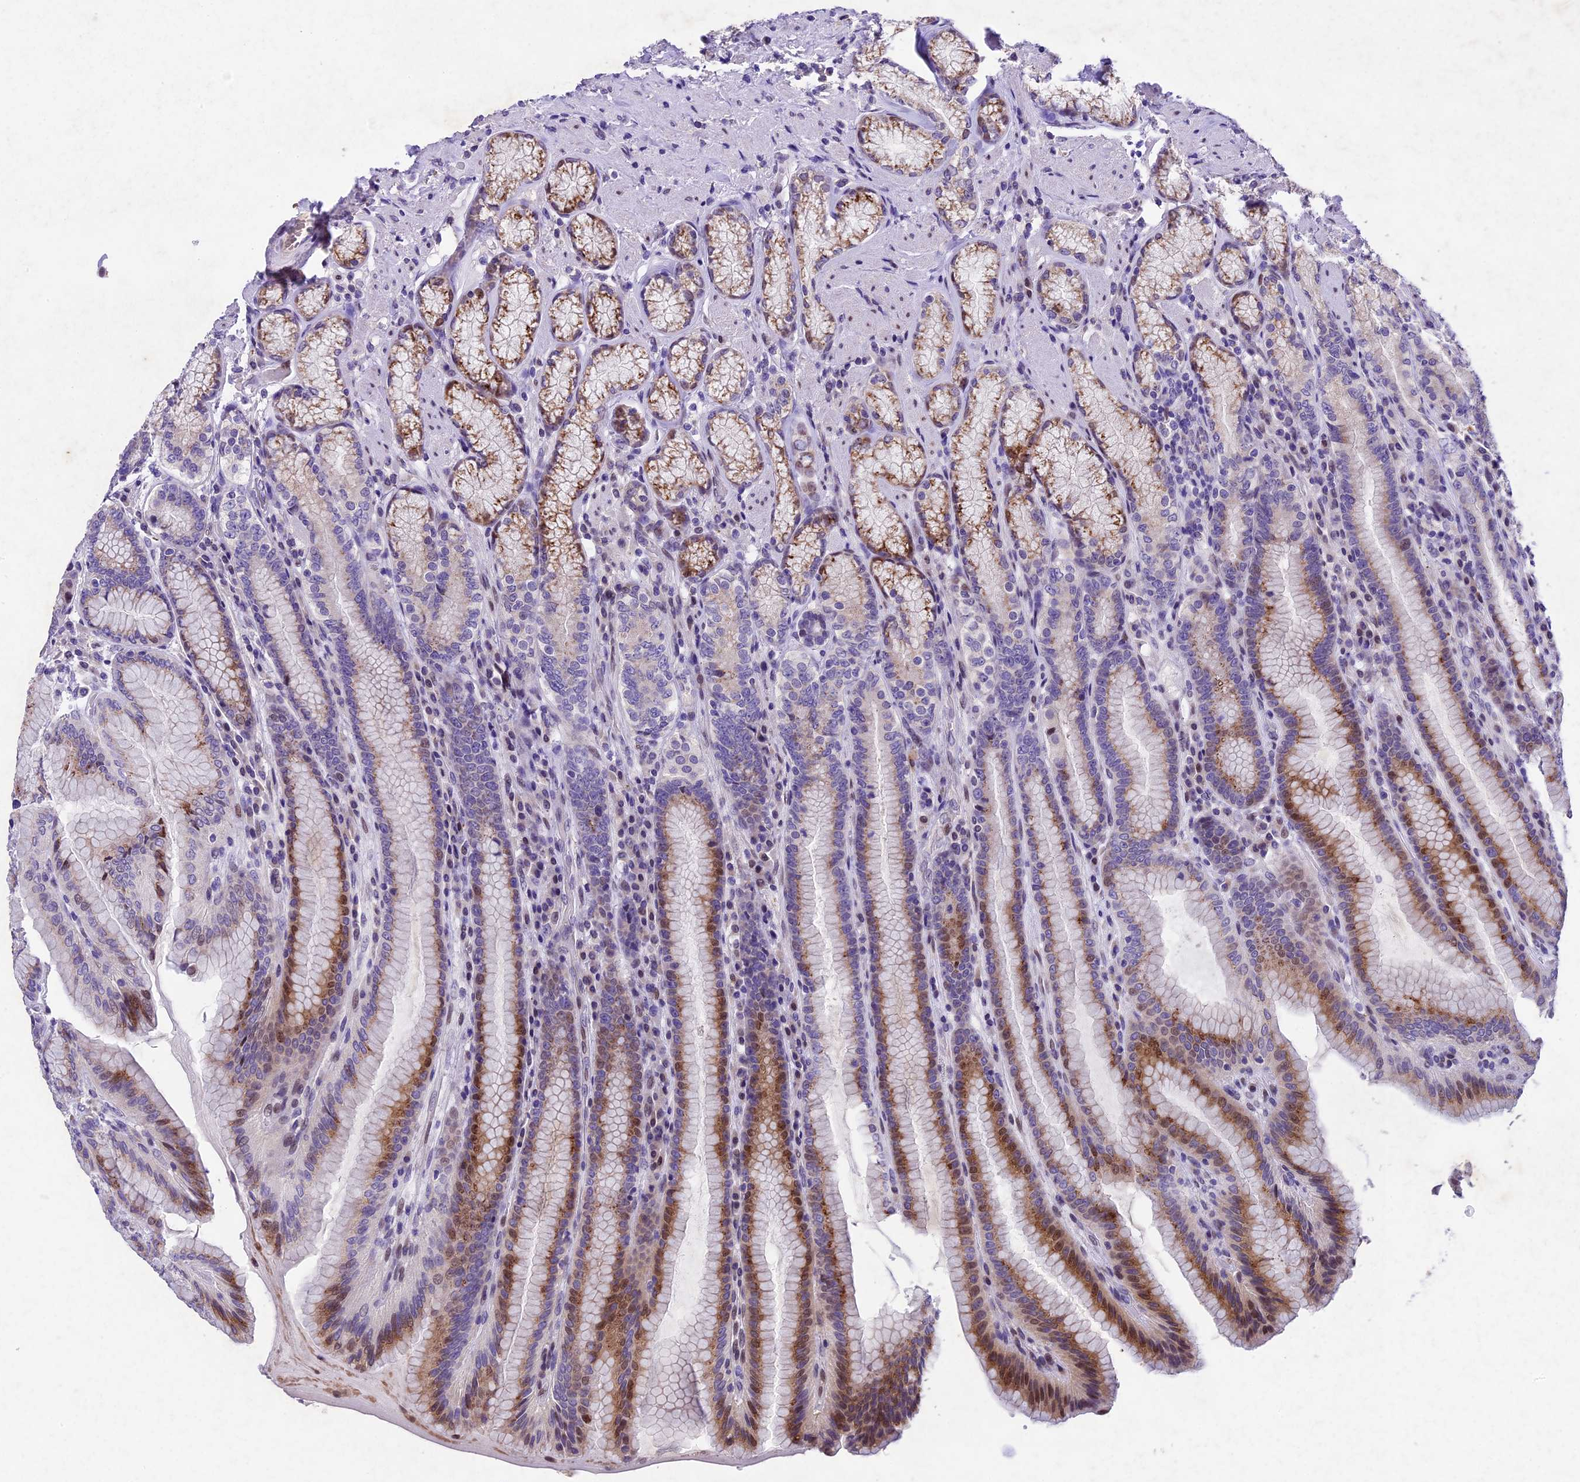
{"staining": {"intensity": "moderate", "quantity": "25%-75%", "location": "cytoplasmic/membranous,nuclear"}, "tissue": "stomach", "cell_type": "Glandular cells", "image_type": "normal", "snomed": [{"axis": "morphology", "description": "Normal tissue, NOS"}, {"axis": "topography", "description": "Stomach, upper"}, {"axis": "topography", "description": "Stomach, lower"}], "caption": "Immunohistochemical staining of benign stomach reveals medium levels of moderate cytoplasmic/membranous,nuclear staining in approximately 25%-75% of glandular cells.", "gene": "IFT140", "patient": {"sex": "female", "age": 76}}